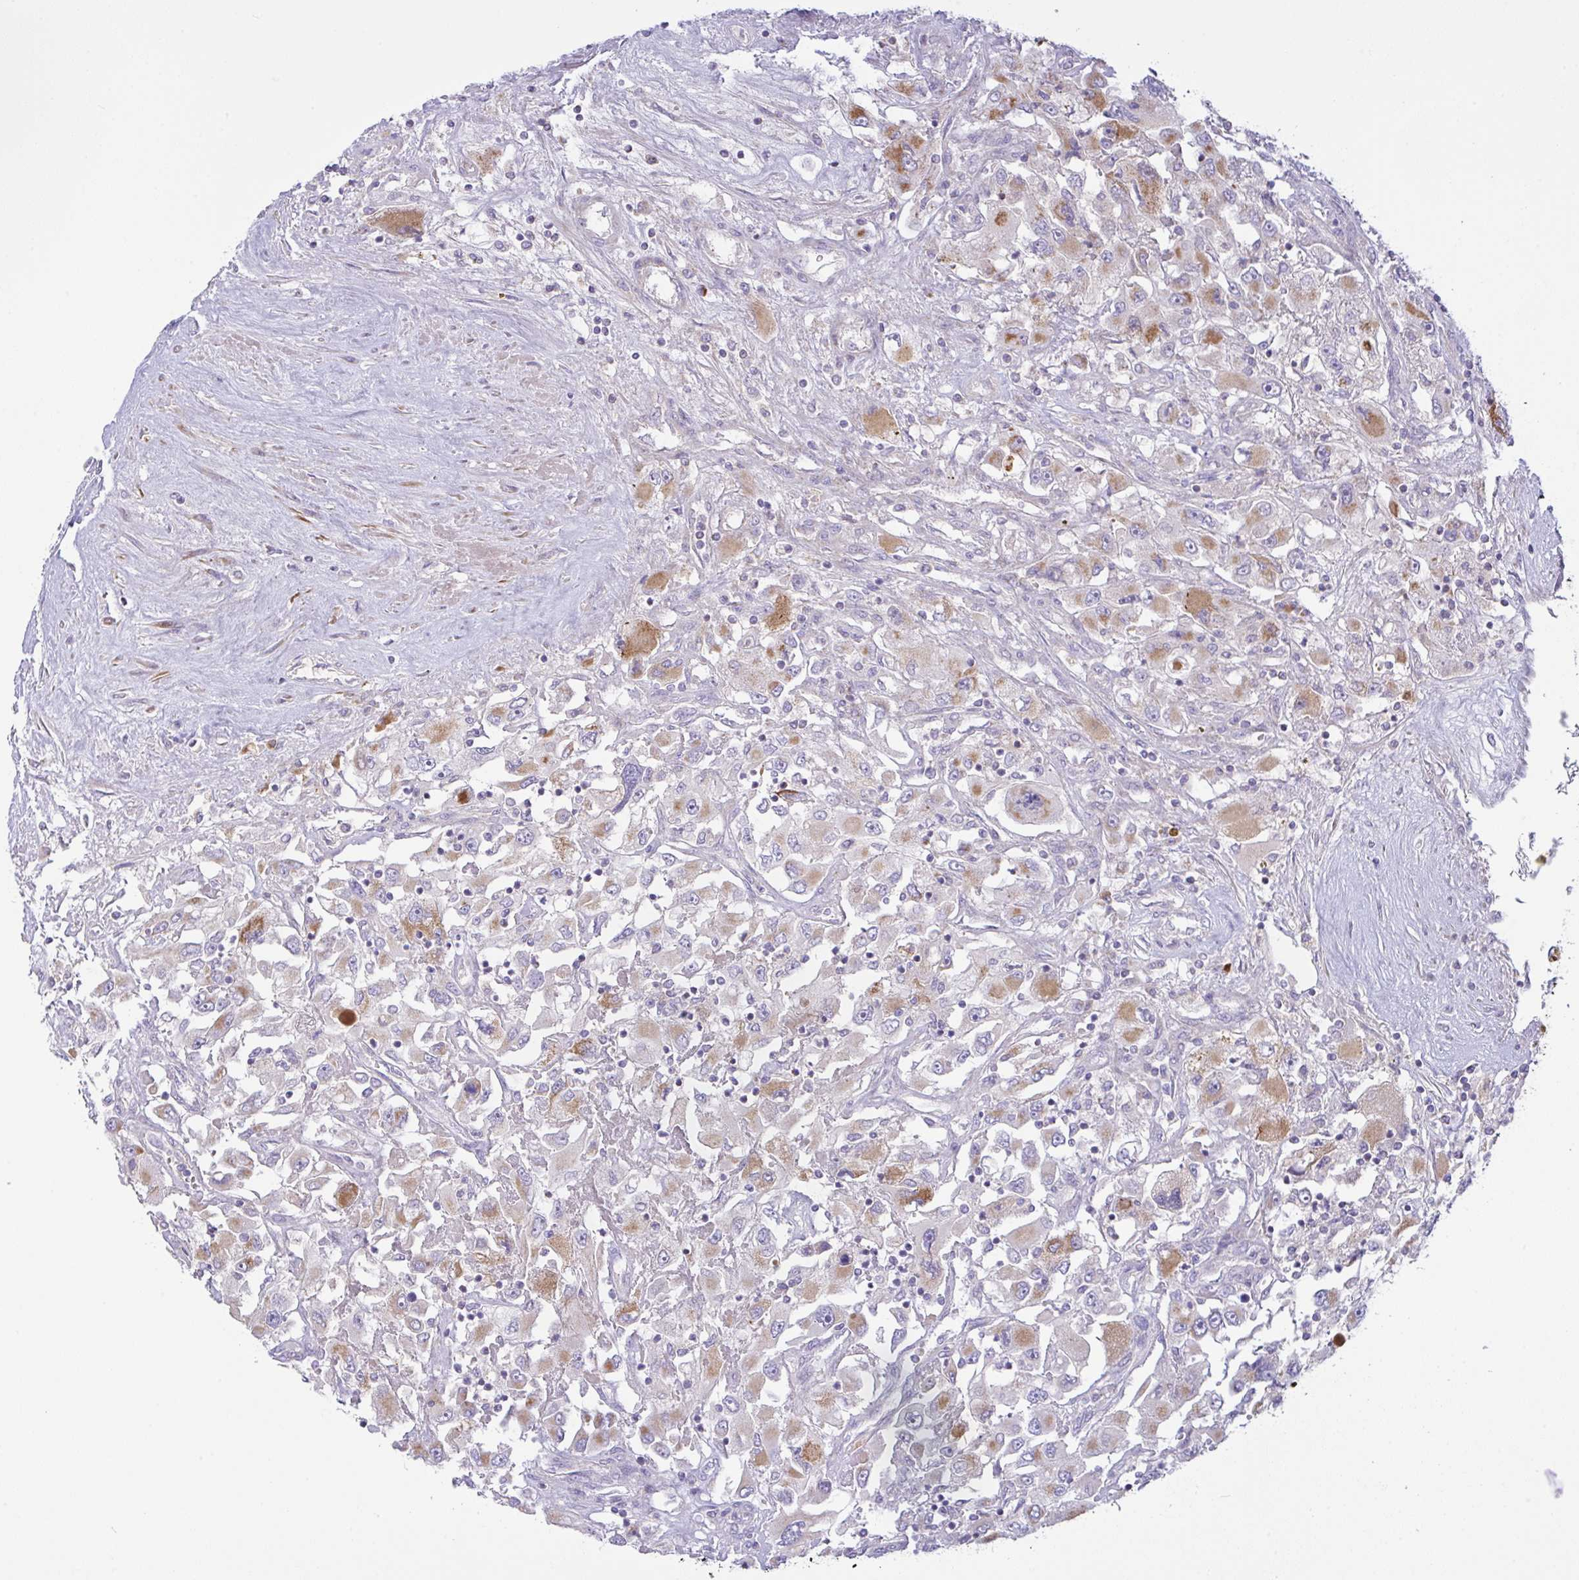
{"staining": {"intensity": "moderate", "quantity": "25%-75%", "location": "cytoplasmic/membranous"}, "tissue": "renal cancer", "cell_type": "Tumor cells", "image_type": "cancer", "snomed": [{"axis": "morphology", "description": "Adenocarcinoma, NOS"}, {"axis": "topography", "description": "Kidney"}], "caption": "An immunohistochemistry photomicrograph of tumor tissue is shown. Protein staining in brown labels moderate cytoplasmic/membranous positivity in renal adenocarcinoma within tumor cells. (Brightfield microscopy of DAB IHC at high magnification).", "gene": "CHDH", "patient": {"sex": "female", "age": 52}}